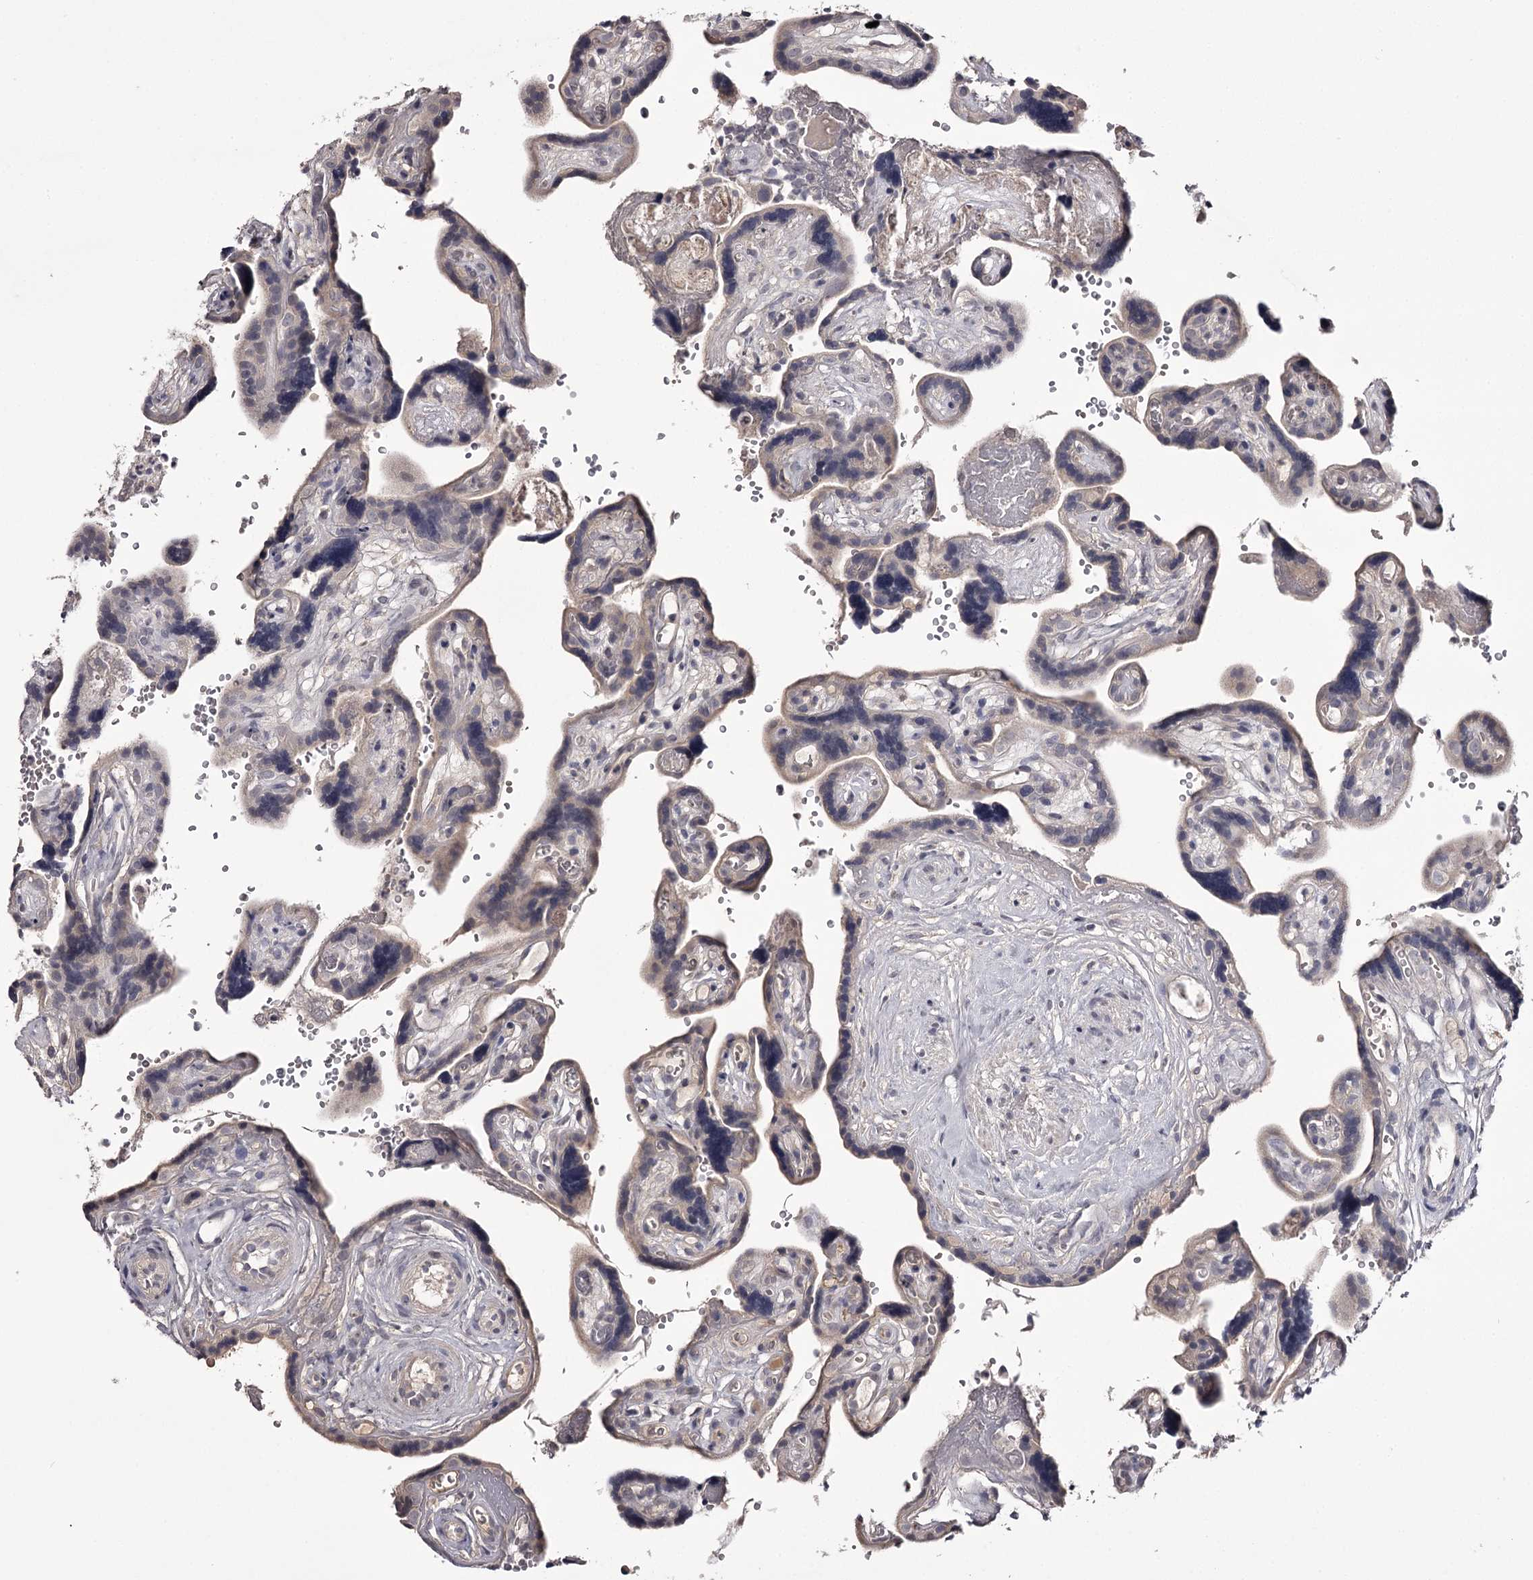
{"staining": {"intensity": "negative", "quantity": "none", "location": "none"}, "tissue": "placenta", "cell_type": "Decidual cells", "image_type": "normal", "snomed": [{"axis": "morphology", "description": "Normal tissue, NOS"}, {"axis": "topography", "description": "Placenta"}], "caption": "An immunohistochemistry micrograph of unremarkable placenta is shown. There is no staining in decidual cells of placenta.", "gene": "PRM2", "patient": {"sex": "female", "age": 30}}